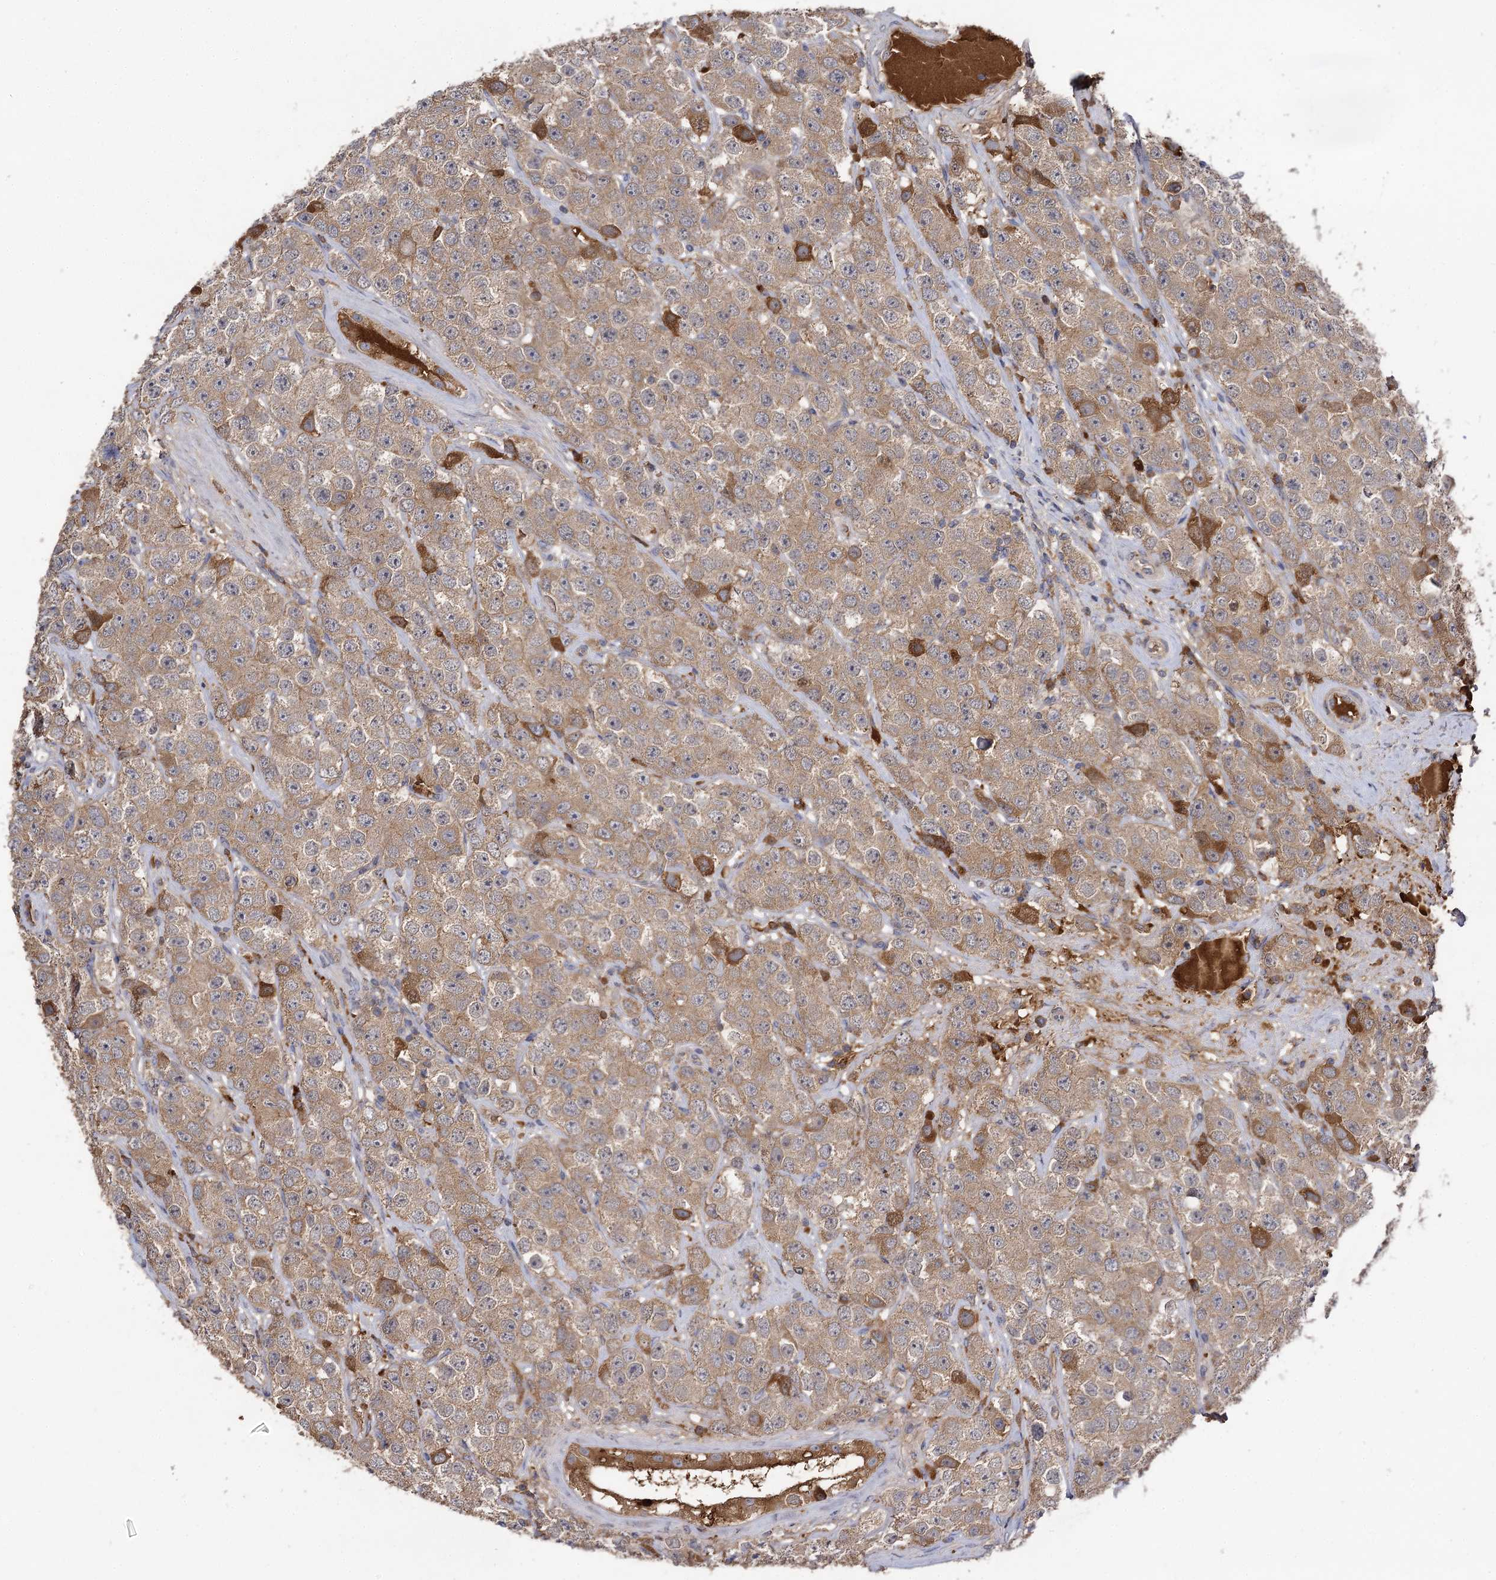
{"staining": {"intensity": "moderate", "quantity": ">75%", "location": "cytoplasmic/membranous"}, "tissue": "testis cancer", "cell_type": "Tumor cells", "image_type": "cancer", "snomed": [{"axis": "morphology", "description": "Seminoma, NOS"}, {"axis": "topography", "description": "Testis"}], "caption": "Protein expression analysis of seminoma (testis) demonstrates moderate cytoplasmic/membranous expression in about >75% of tumor cells.", "gene": "USP50", "patient": {"sex": "male", "age": 28}}